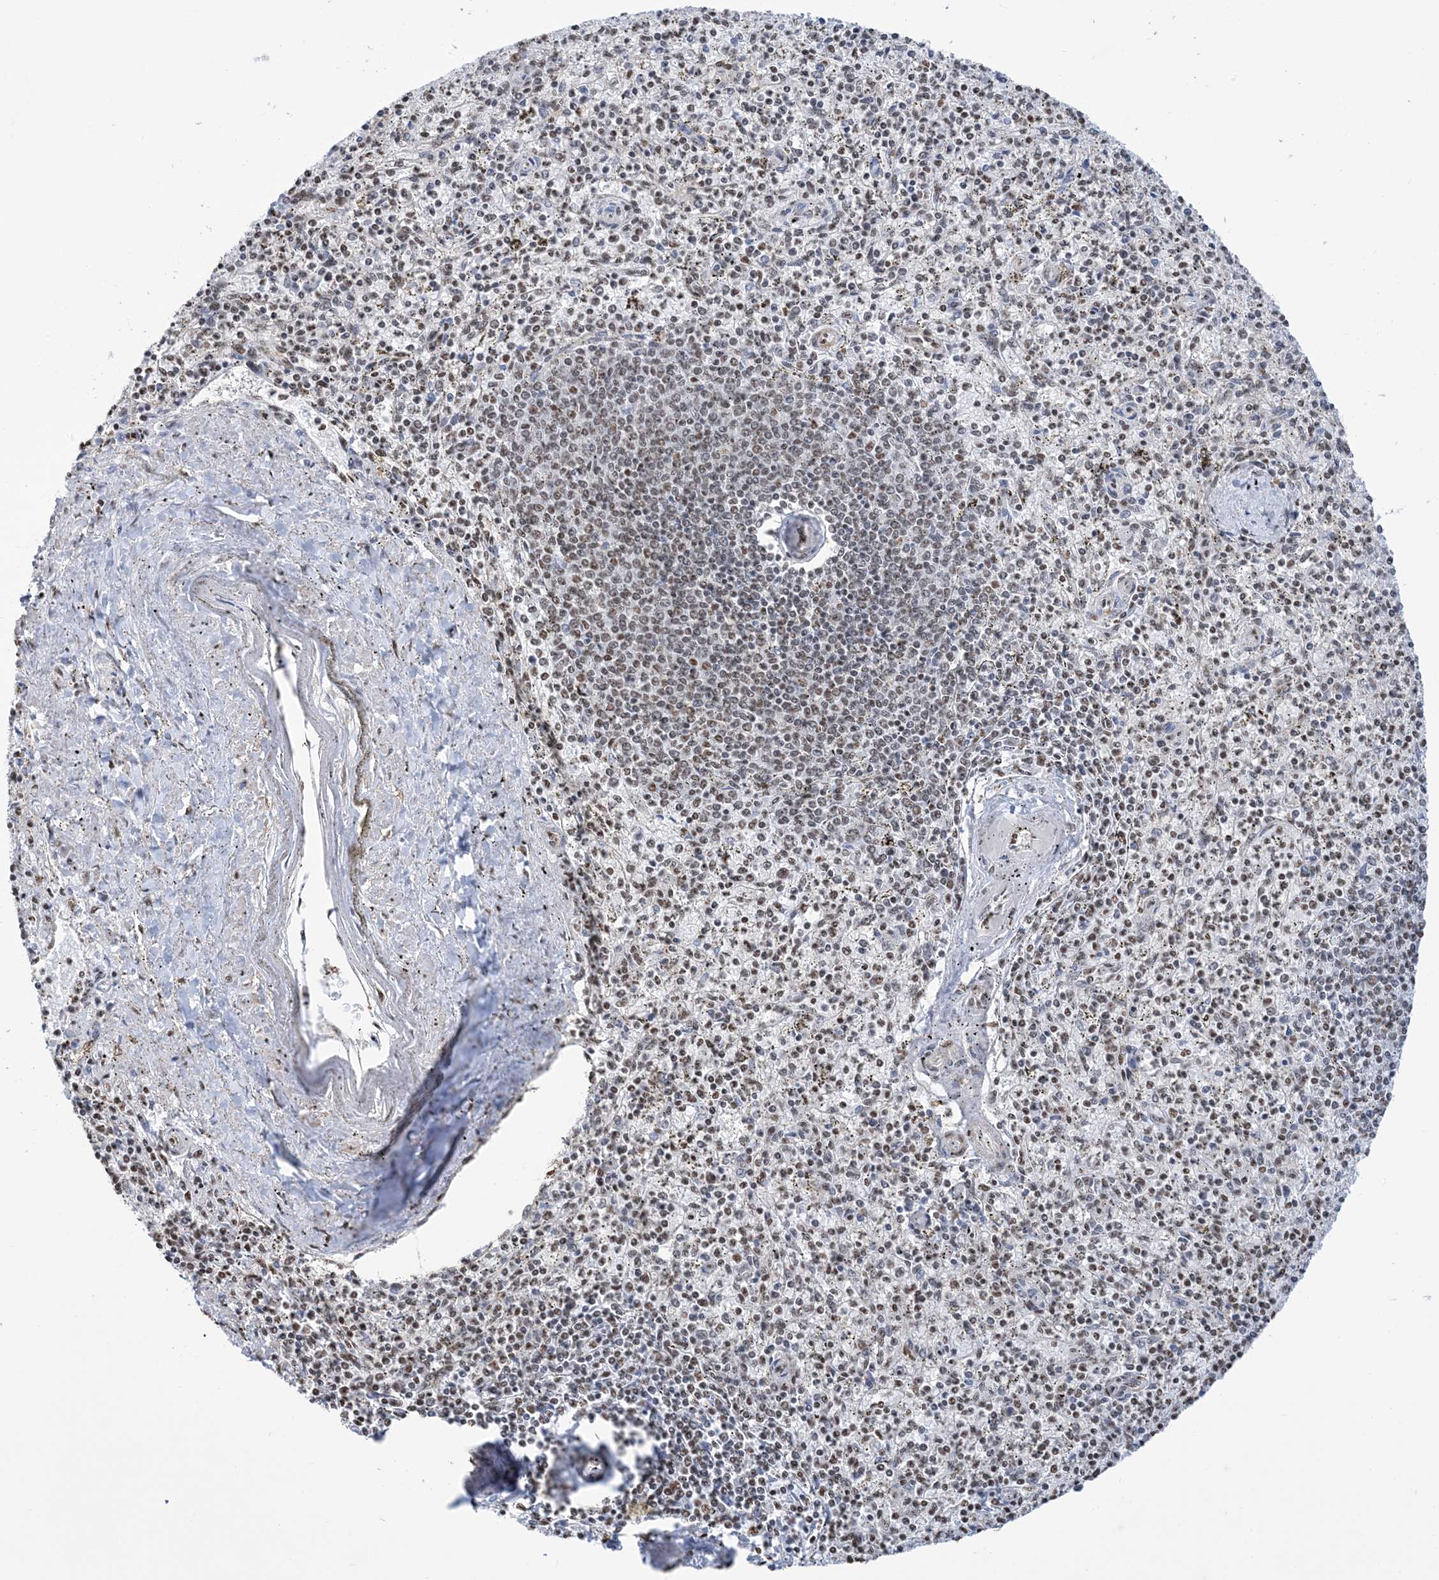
{"staining": {"intensity": "moderate", "quantity": ">75%", "location": "nuclear"}, "tissue": "spleen", "cell_type": "Cells in red pulp", "image_type": "normal", "snomed": [{"axis": "morphology", "description": "Normal tissue, NOS"}, {"axis": "topography", "description": "Spleen"}], "caption": "Immunohistochemical staining of normal human spleen reveals medium levels of moderate nuclear staining in approximately >75% of cells in red pulp. The protein is stained brown, and the nuclei are stained in blue (DAB (3,3'-diaminobenzidine) IHC with brightfield microscopy, high magnification).", "gene": "ZNF792", "patient": {"sex": "male", "age": 72}}